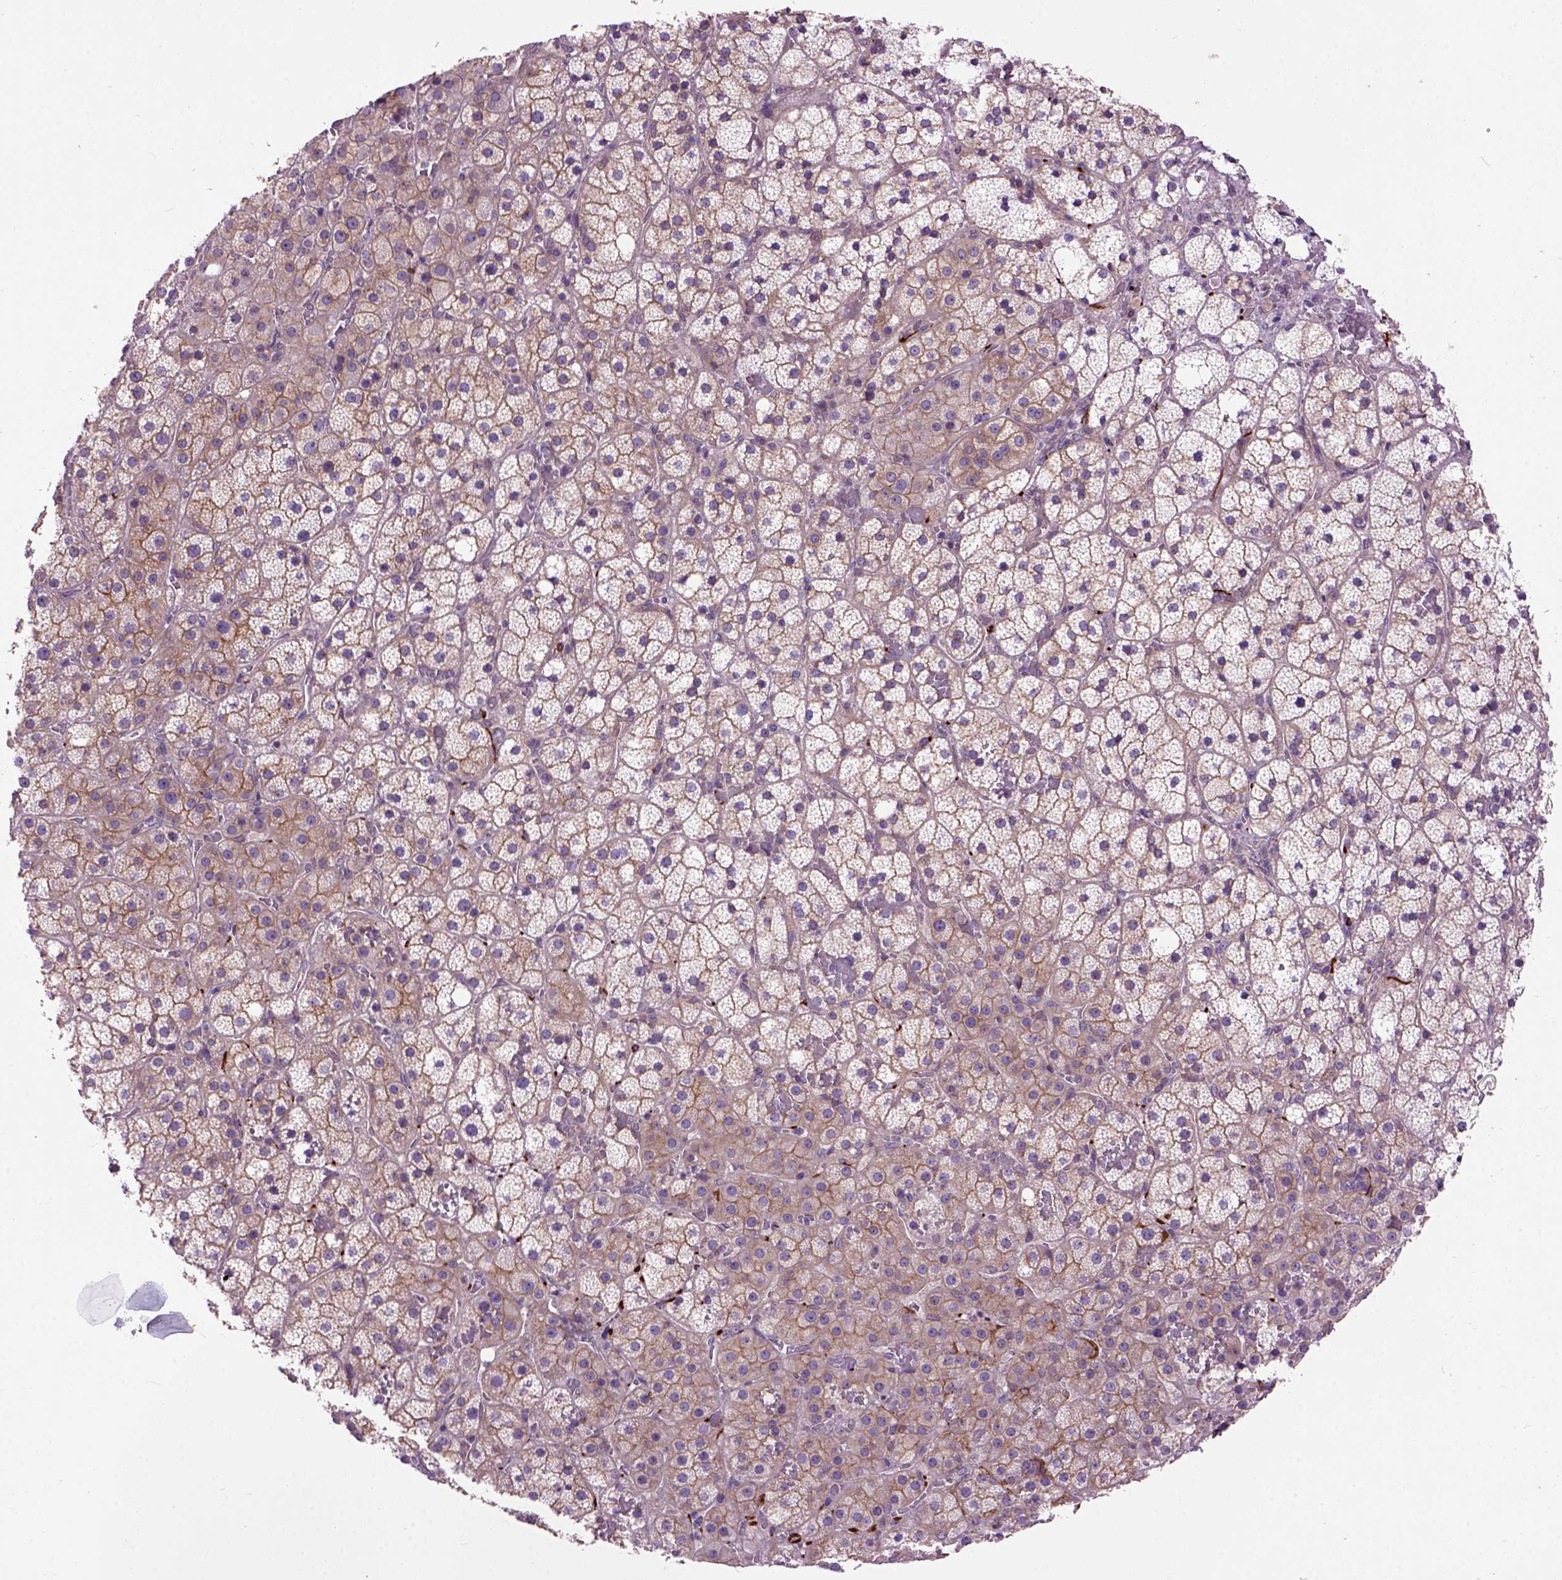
{"staining": {"intensity": "moderate", "quantity": "25%-75%", "location": "cytoplasmic/membranous"}, "tissue": "adrenal gland", "cell_type": "Glandular cells", "image_type": "normal", "snomed": [{"axis": "morphology", "description": "Normal tissue, NOS"}, {"axis": "topography", "description": "Adrenal gland"}], "caption": "Benign adrenal gland shows moderate cytoplasmic/membranous expression in approximately 25%-75% of glandular cells, visualized by immunohistochemistry.", "gene": "MAPT", "patient": {"sex": "male", "age": 53}}